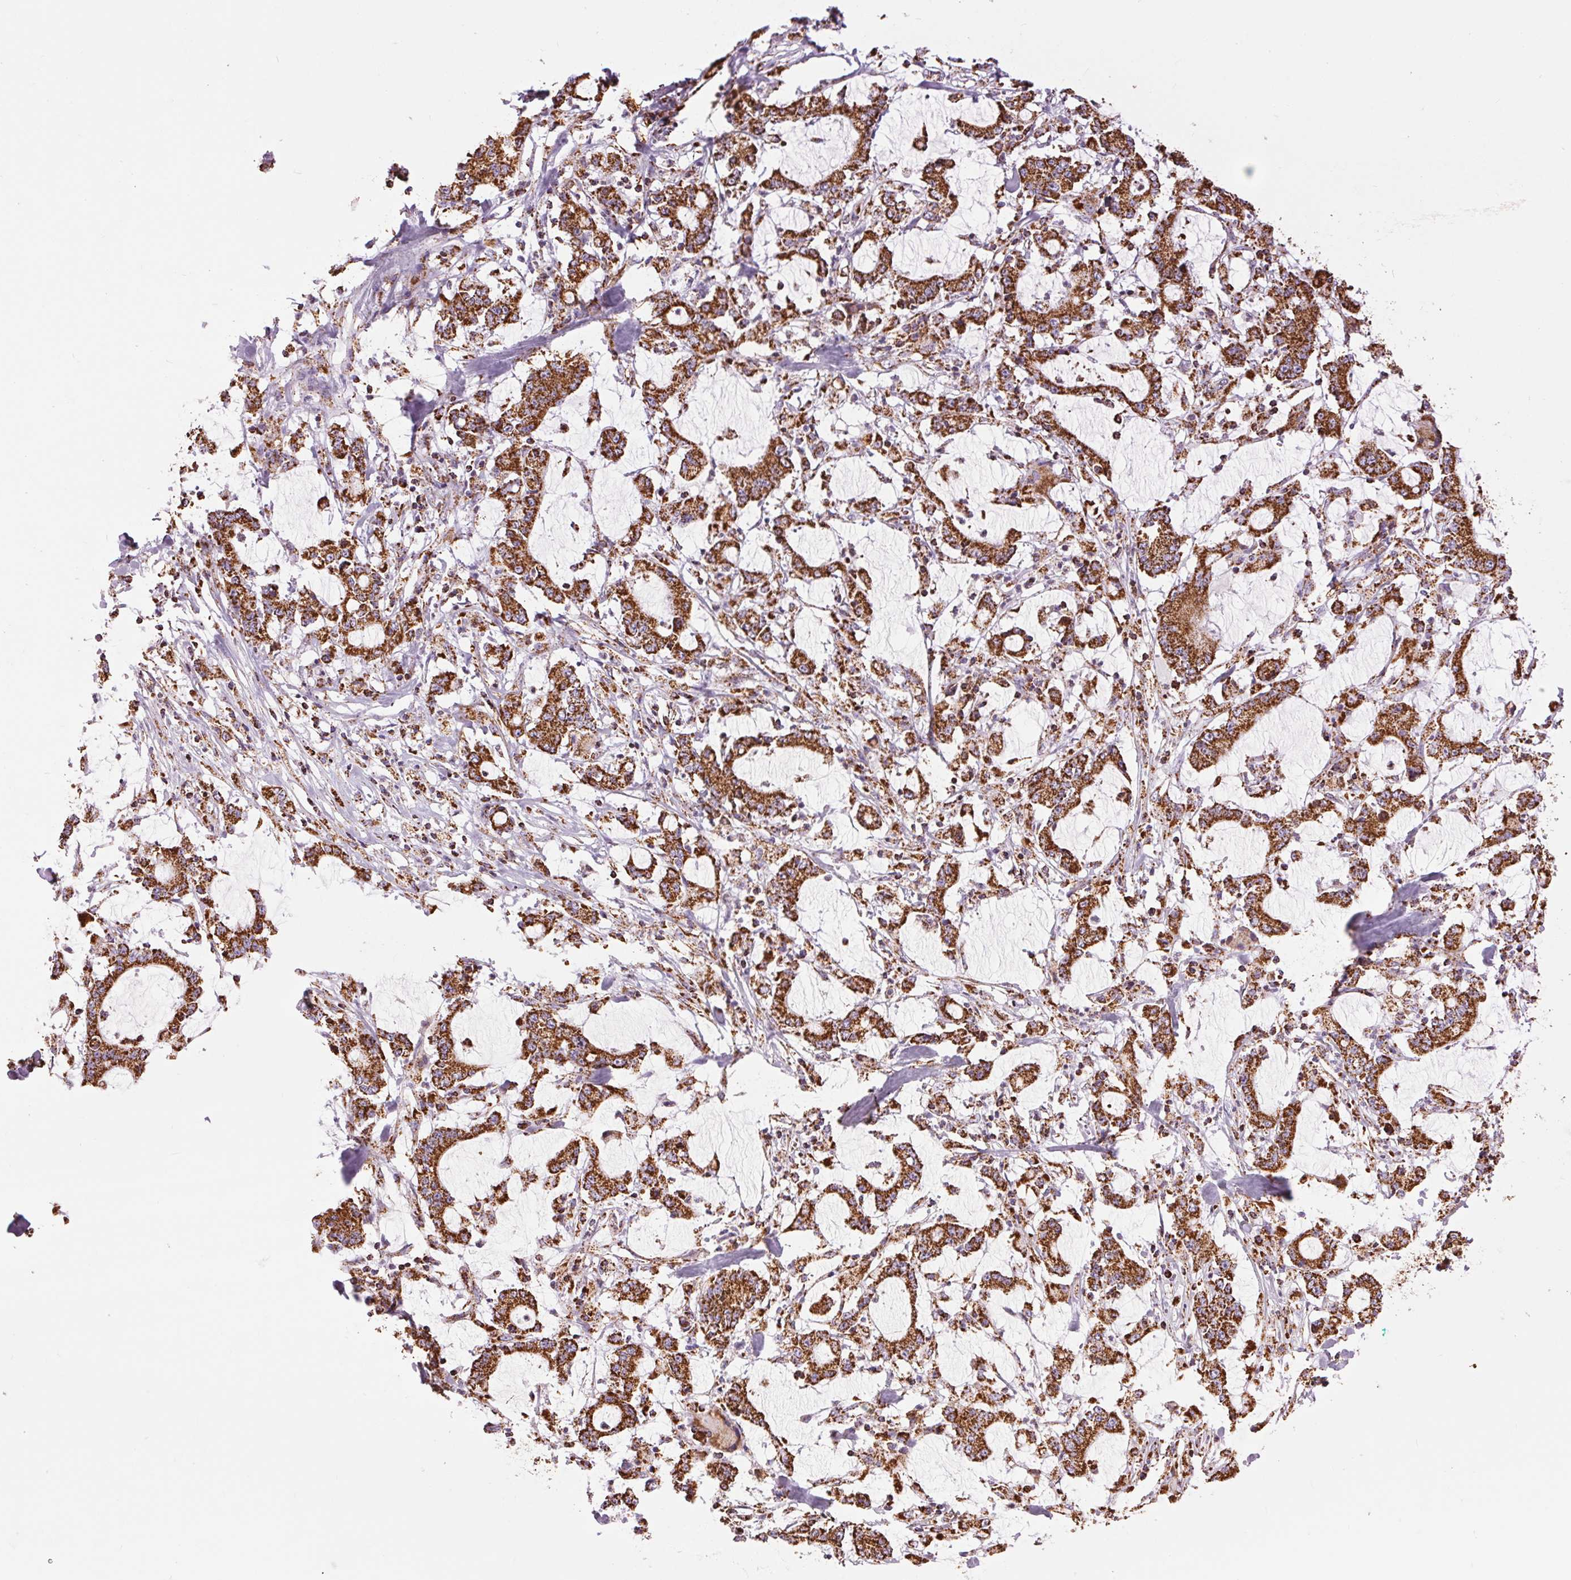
{"staining": {"intensity": "strong", "quantity": ">75%", "location": "cytoplasmic/membranous"}, "tissue": "stomach cancer", "cell_type": "Tumor cells", "image_type": "cancer", "snomed": [{"axis": "morphology", "description": "Adenocarcinoma, NOS"}, {"axis": "topography", "description": "Stomach, upper"}], "caption": "A high amount of strong cytoplasmic/membranous positivity is appreciated in approximately >75% of tumor cells in stomach adenocarcinoma tissue. (DAB IHC, brown staining for protein, blue staining for nuclei).", "gene": "ATP5PB", "patient": {"sex": "male", "age": 68}}